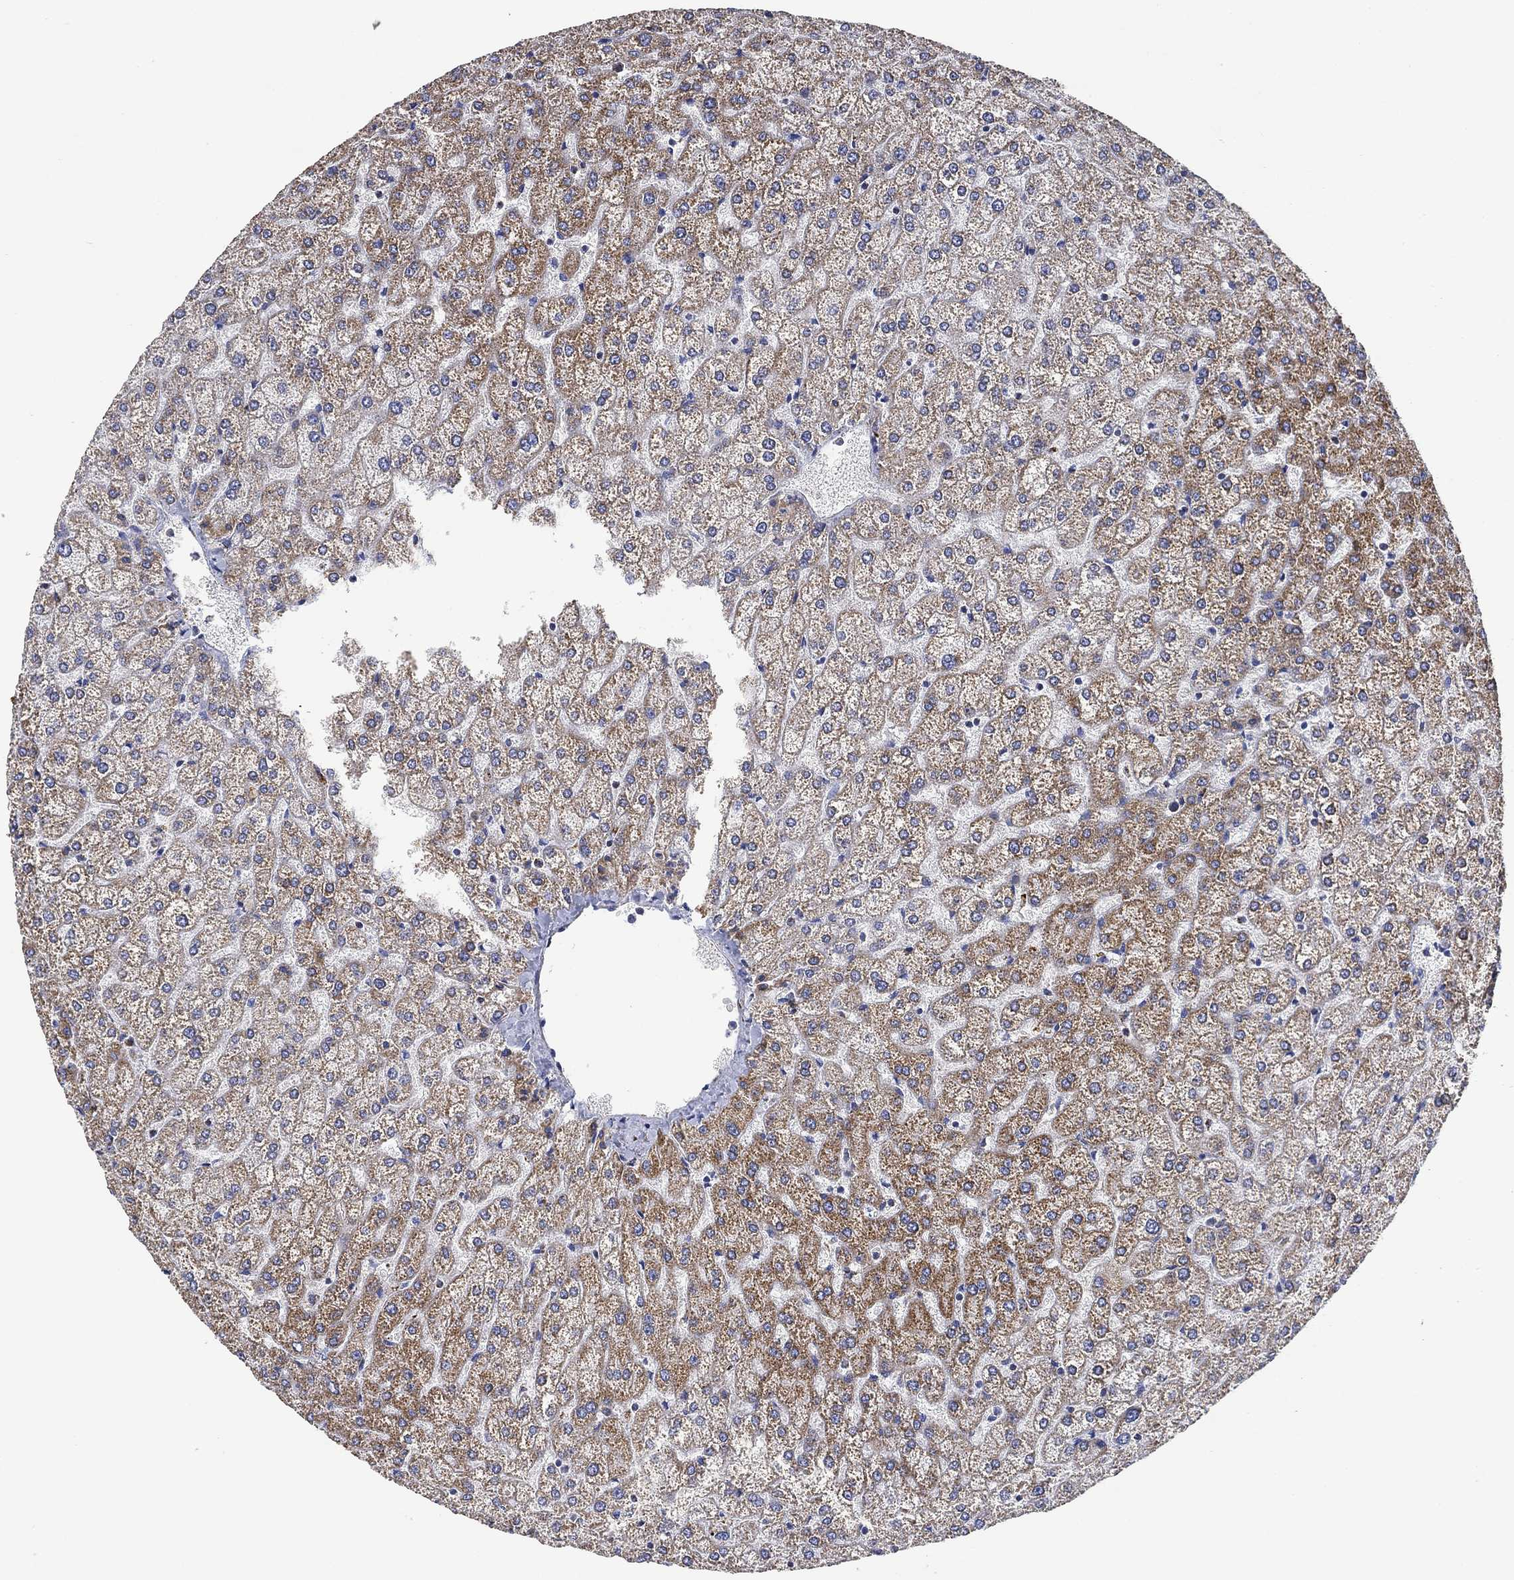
{"staining": {"intensity": "negative", "quantity": "none", "location": "none"}, "tissue": "liver", "cell_type": "Cholangiocytes", "image_type": "normal", "snomed": [{"axis": "morphology", "description": "Normal tissue, NOS"}, {"axis": "topography", "description": "Liver"}], "caption": "The micrograph reveals no significant expression in cholangiocytes of liver.", "gene": "NDUFS3", "patient": {"sex": "female", "age": 32}}